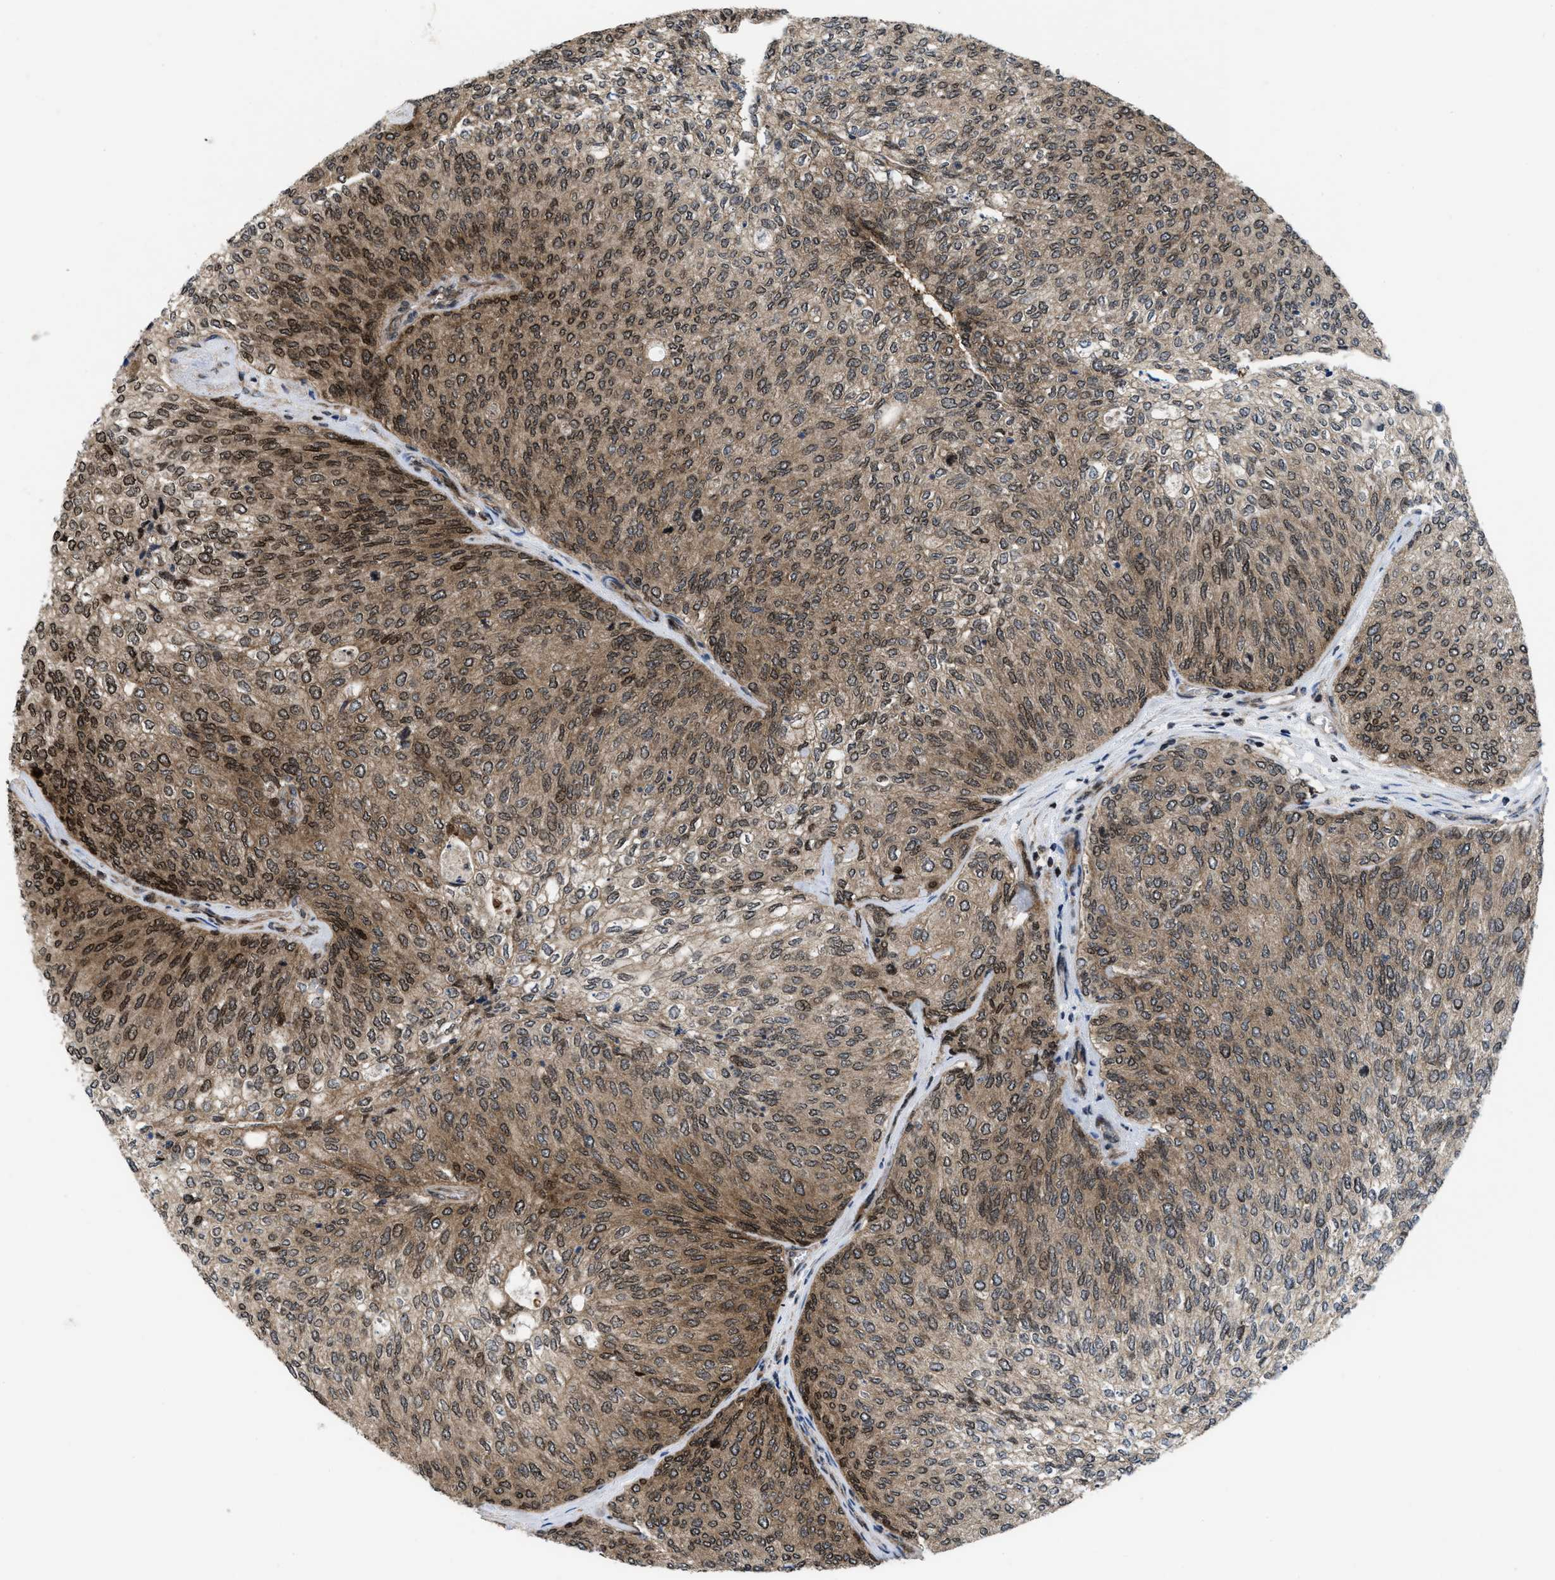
{"staining": {"intensity": "strong", "quantity": ">75%", "location": "cytoplasmic/membranous,nuclear"}, "tissue": "urothelial cancer", "cell_type": "Tumor cells", "image_type": "cancer", "snomed": [{"axis": "morphology", "description": "Urothelial carcinoma, Low grade"}, {"axis": "topography", "description": "Urinary bladder"}], "caption": "Tumor cells display strong cytoplasmic/membranous and nuclear expression in approximately >75% of cells in urothelial cancer.", "gene": "PPP2CB", "patient": {"sex": "female", "age": 79}}